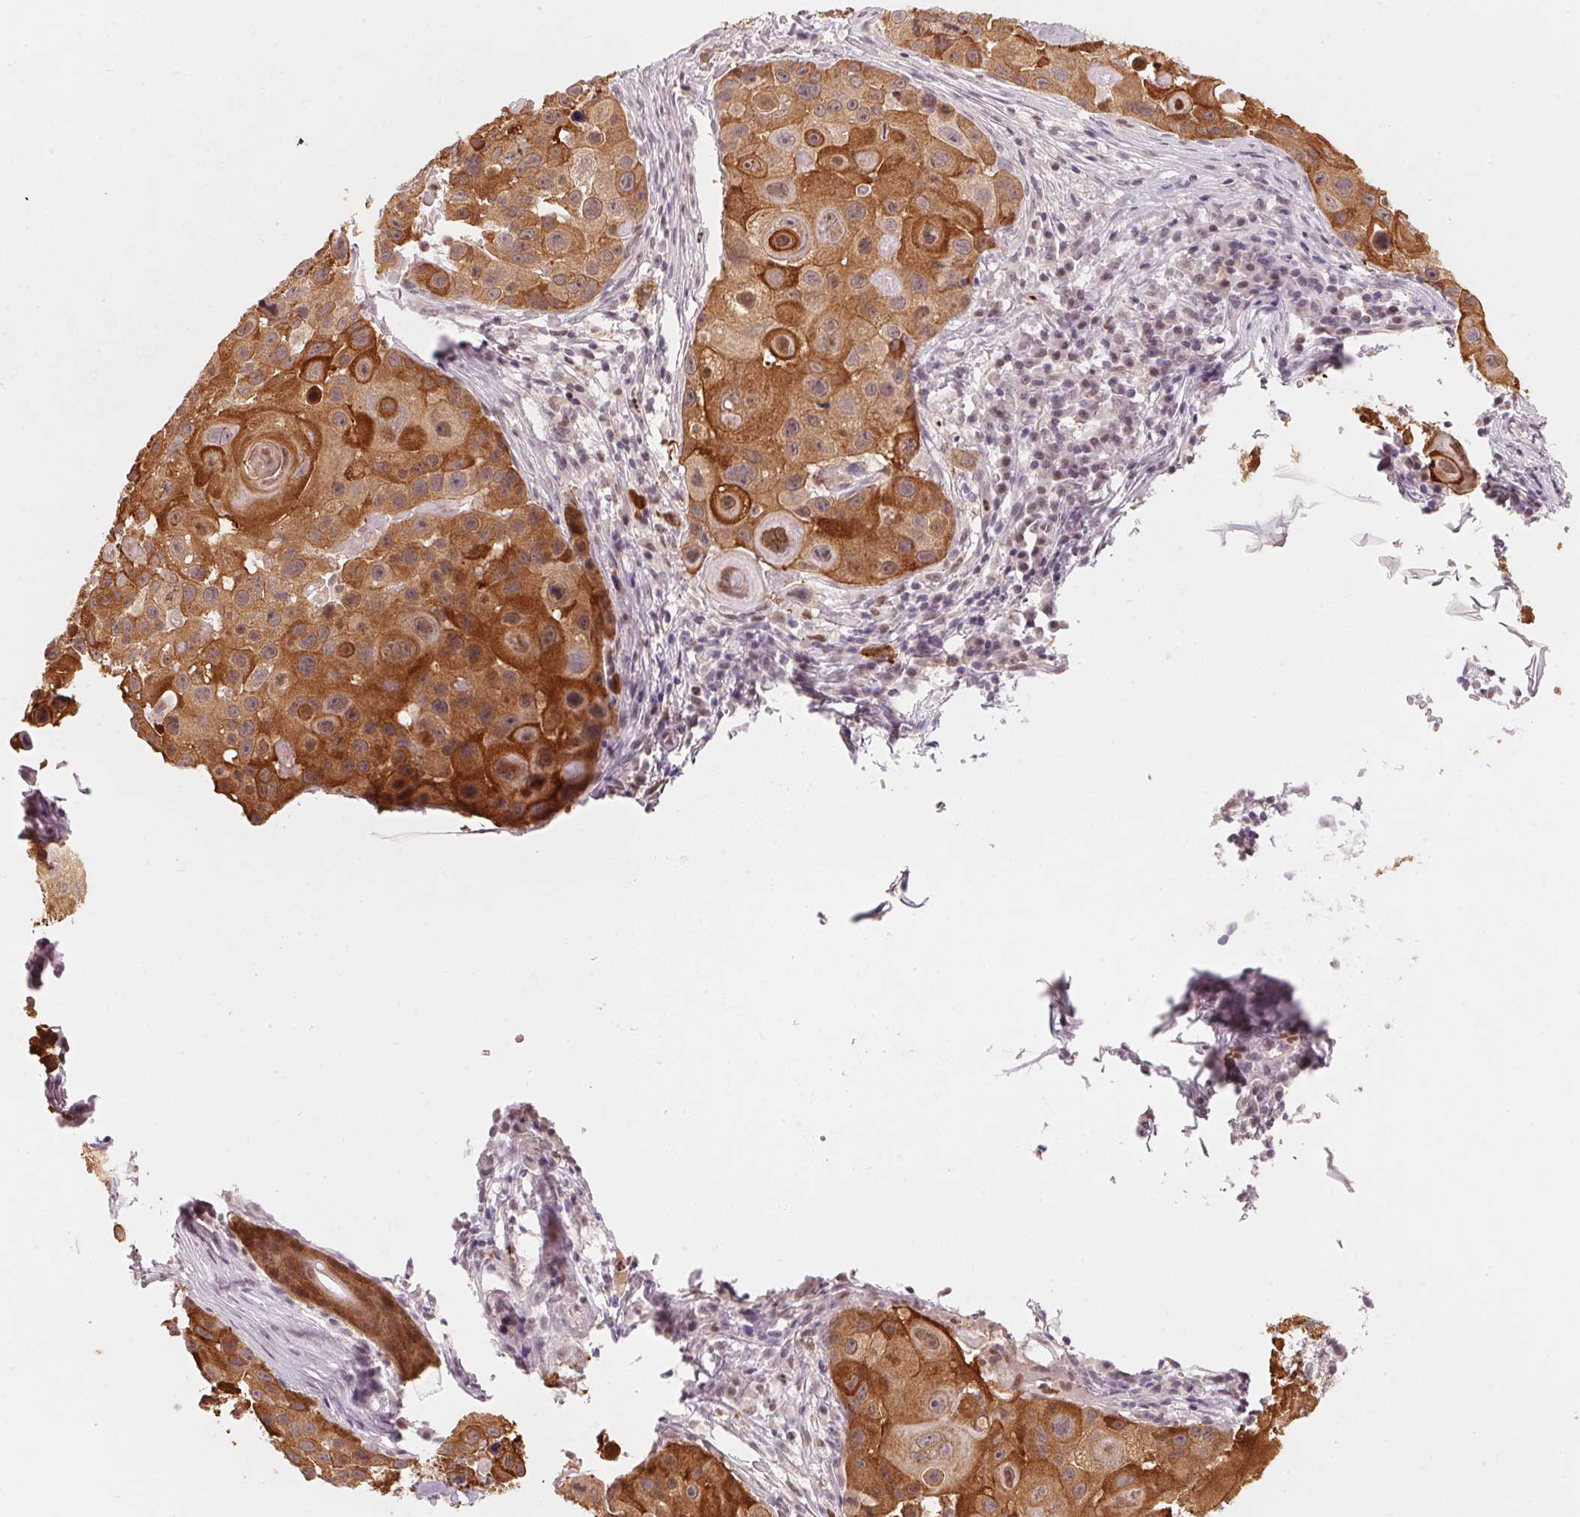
{"staining": {"intensity": "moderate", "quantity": ">75%", "location": "cytoplasmic/membranous,nuclear"}, "tissue": "skin cancer", "cell_type": "Tumor cells", "image_type": "cancer", "snomed": [{"axis": "morphology", "description": "Squamous cell carcinoma, NOS"}, {"axis": "topography", "description": "Skin"}], "caption": "DAB immunohistochemical staining of squamous cell carcinoma (skin) exhibits moderate cytoplasmic/membranous and nuclear protein staining in approximately >75% of tumor cells.", "gene": "ARHGAP22", "patient": {"sex": "male", "age": 92}}